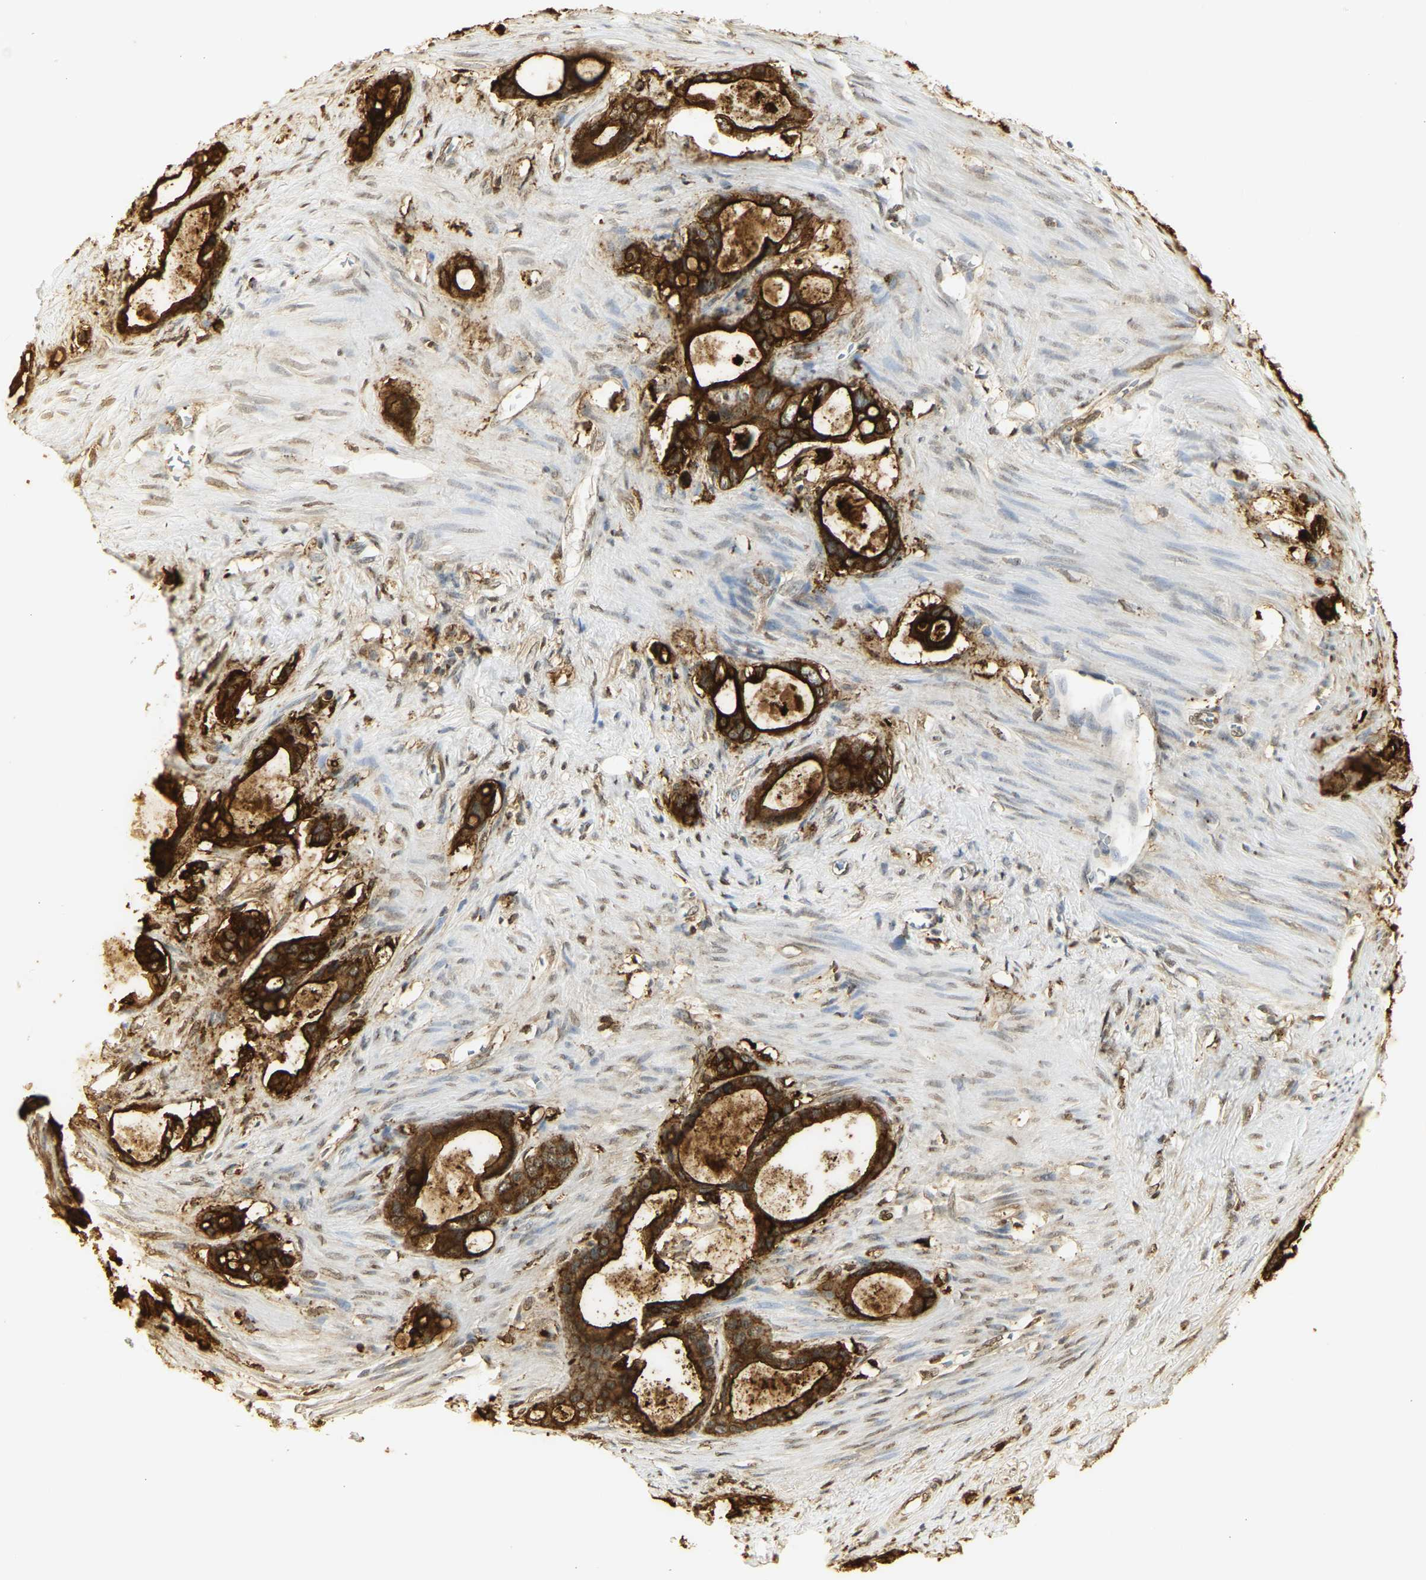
{"staining": {"intensity": "strong", "quantity": ">75%", "location": "cytoplasmic/membranous"}, "tissue": "stomach cancer", "cell_type": "Tumor cells", "image_type": "cancer", "snomed": [{"axis": "morphology", "description": "Adenocarcinoma, NOS"}, {"axis": "topography", "description": "Stomach"}], "caption": "A photomicrograph of human stomach cancer (adenocarcinoma) stained for a protein reveals strong cytoplasmic/membranous brown staining in tumor cells. (brown staining indicates protein expression, while blue staining denotes nuclei).", "gene": "CEACAM5", "patient": {"sex": "female", "age": 75}}